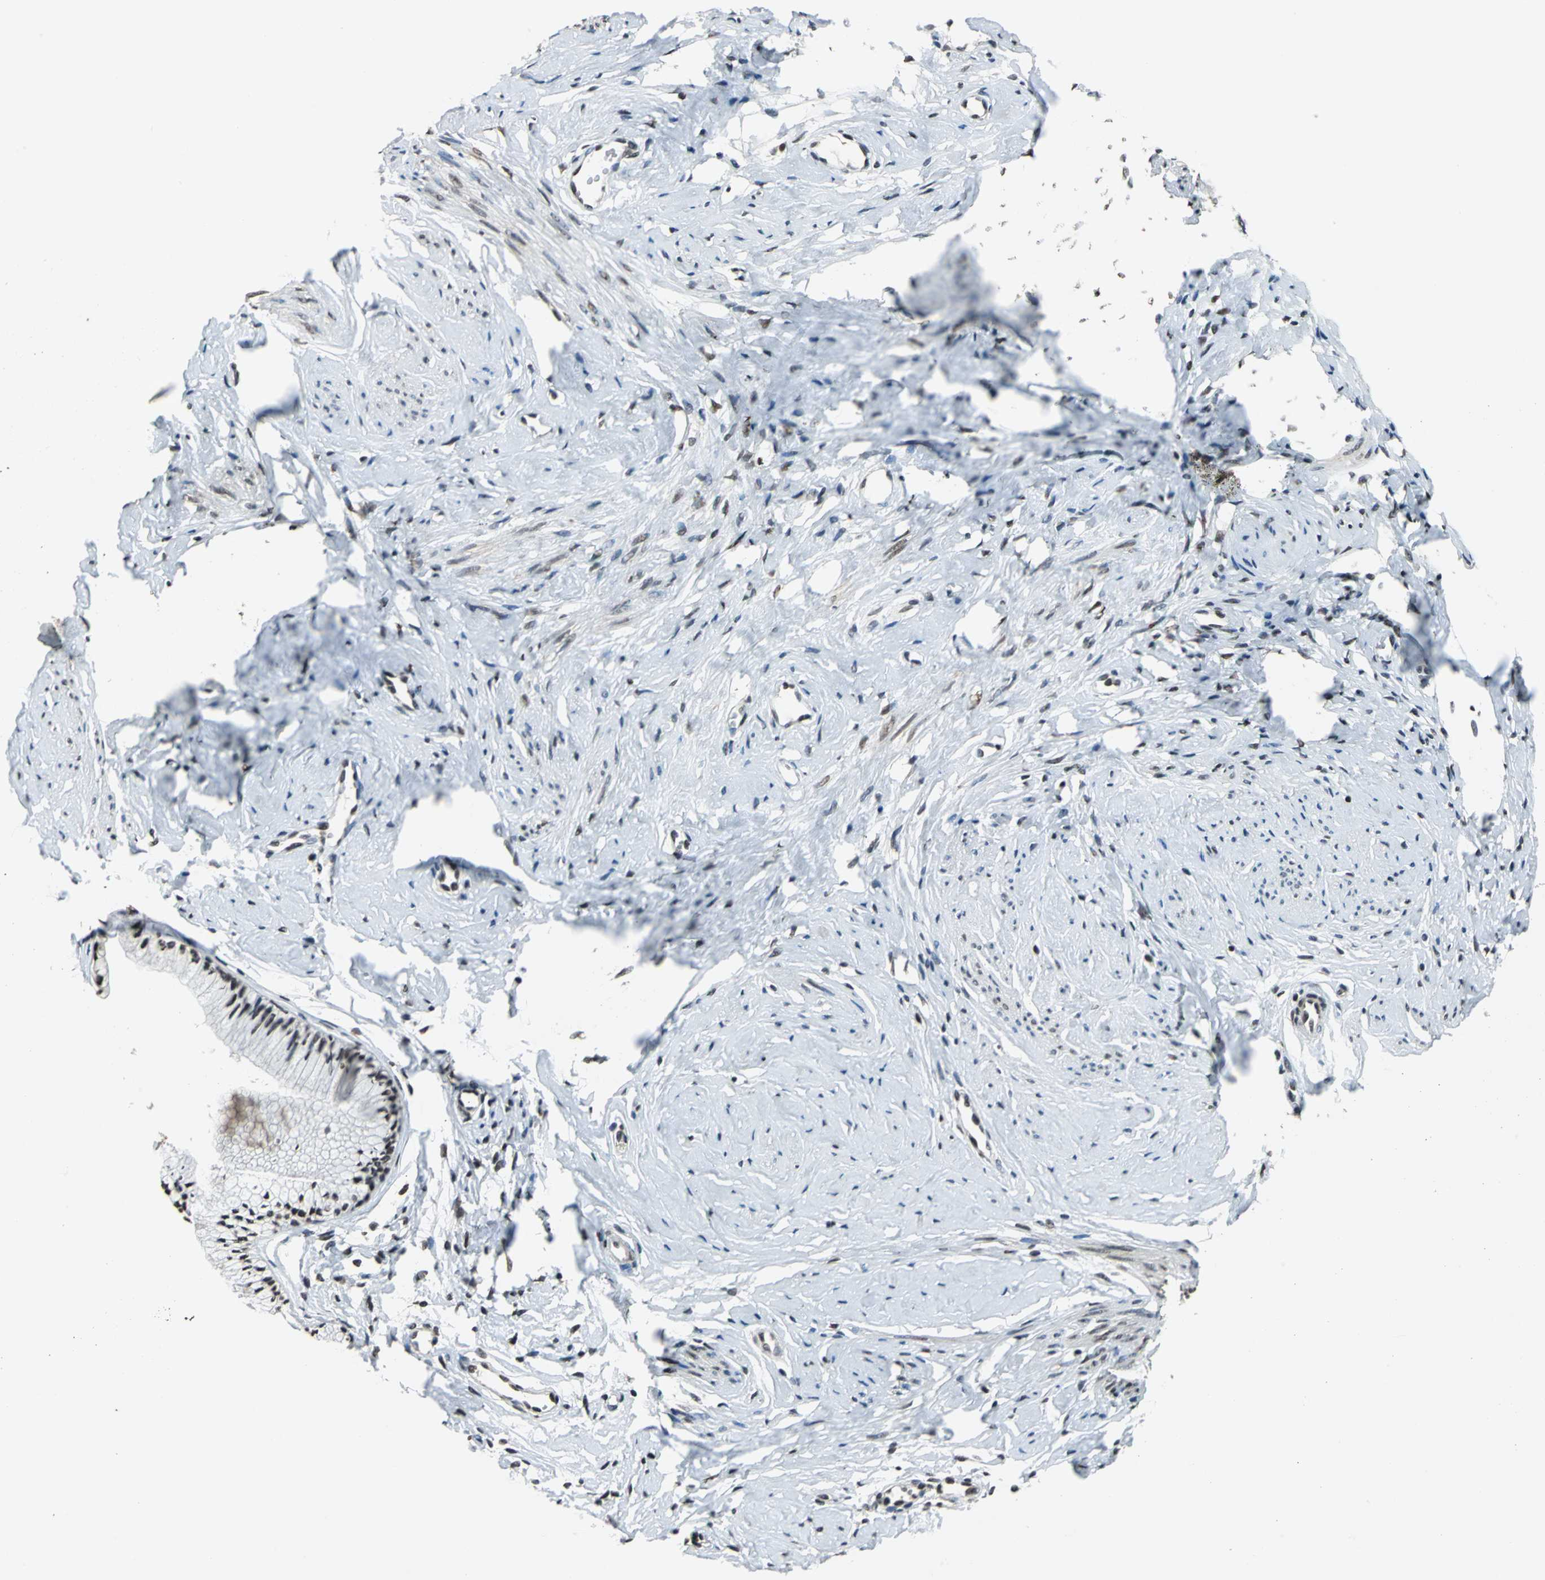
{"staining": {"intensity": "strong", "quantity": ">75%", "location": "nuclear"}, "tissue": "cervix", "cell_type": "Glandular cells", "image_type": "normal", "snomed": [{"axis": "morphology", "description": "Normal tissue, NOS"}, {"axis": "topography", "description": "Cervix"}], "caption": "An image of human cervix stained for a protein displays strong nuclear brown staining in glandular cells. Using DAB (brown) and hematoxylin (blue) stains, captured at high magnification using brightfield microscopy.", "gene": "RBM14", "patient": {"sex": "female", "age": 46}}